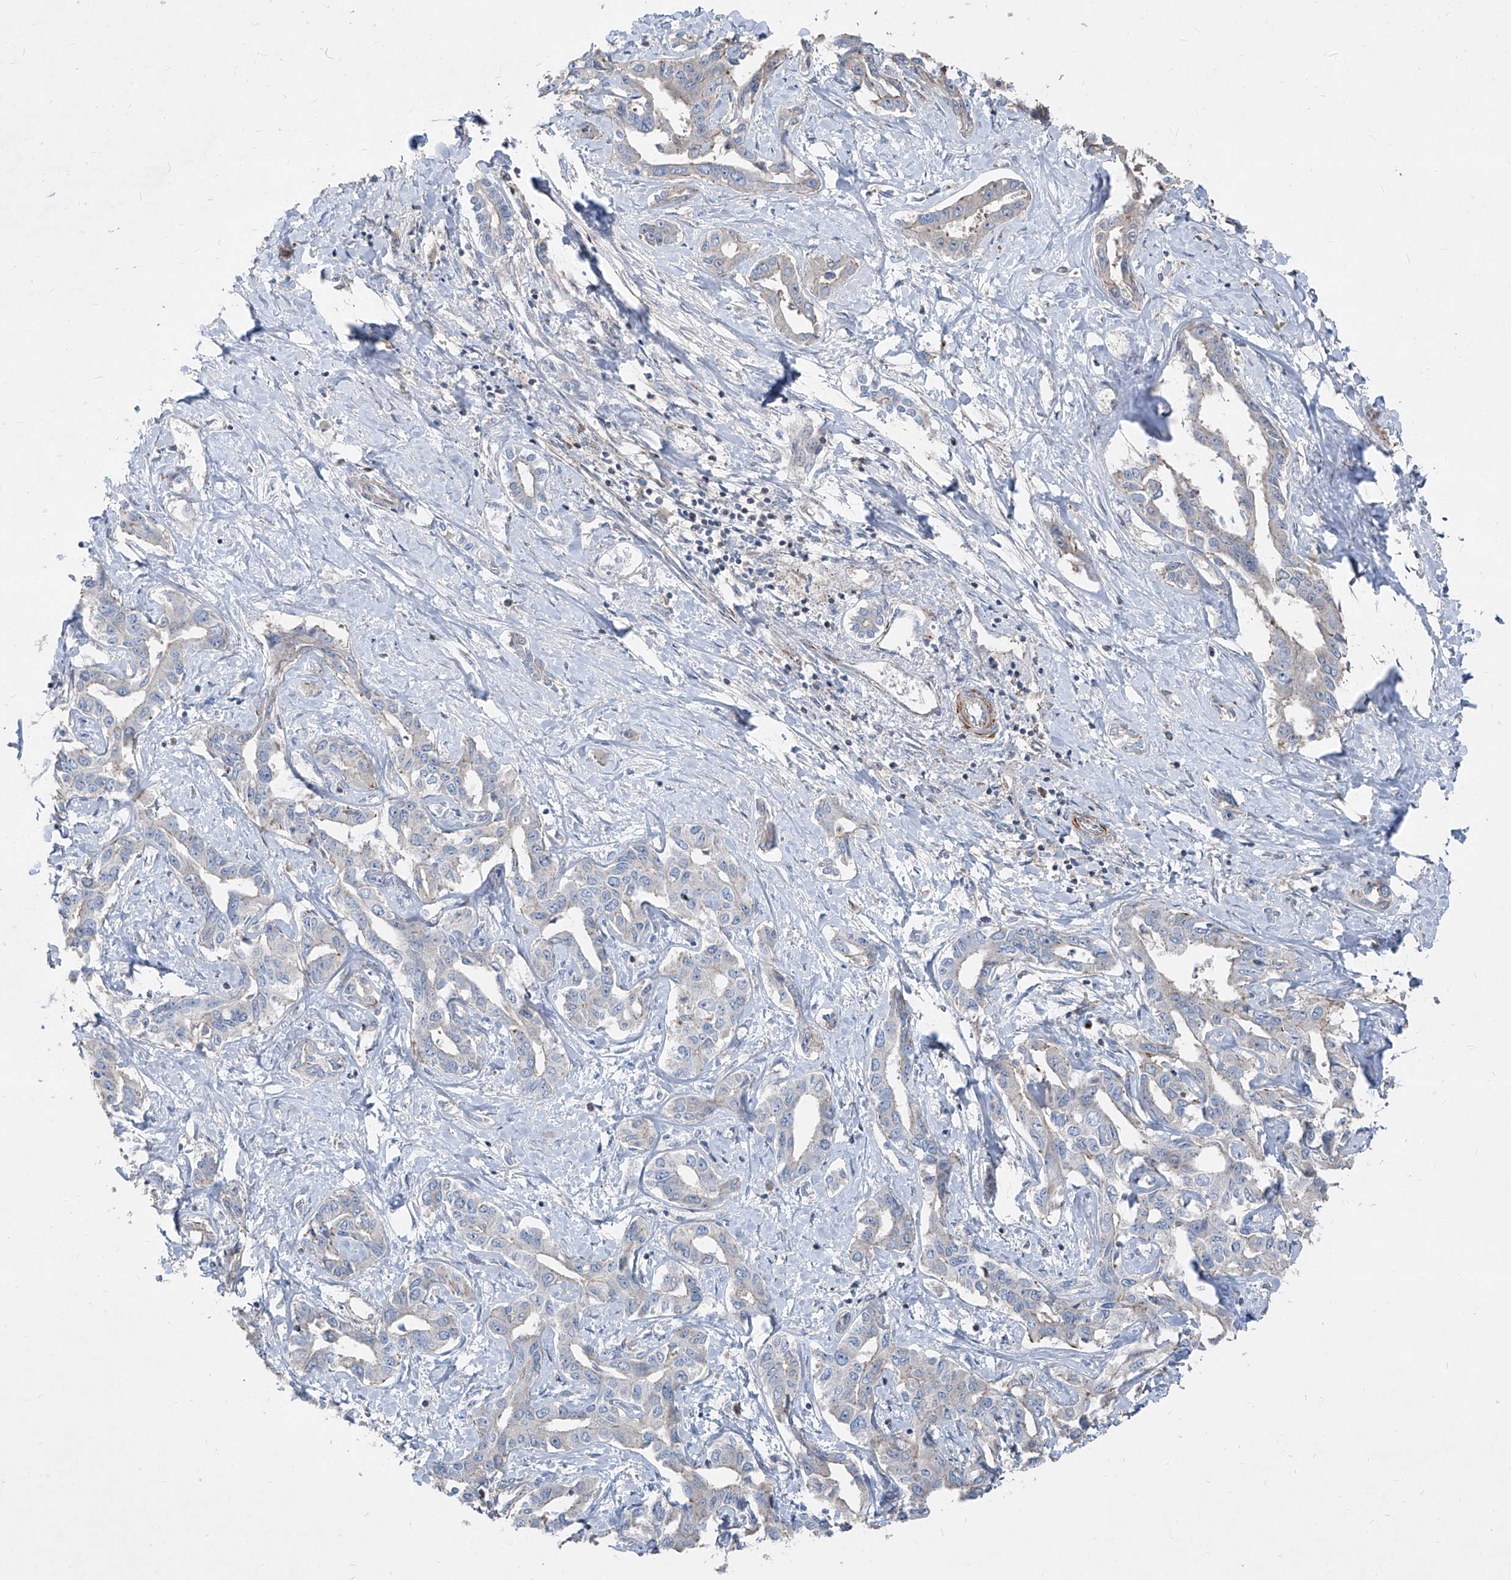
{"staining": {"intensity": "negative", "quantity": "none", "location": "none"}, "tissue": "liver cancer", "cell_type": "Tumor cells", "image_type": "cancer", "snomed": [{"axis": "morphology", "description": "Cholangiocarcinoma"}, {"axis": "topography", "description": "Liver"}], "caption": "Protein analysis of liver cholangiocarcinoma shows no significant expression in tumor cells.", "gene": "UFD1", "patient": {"sex": "male", "age": 59}}